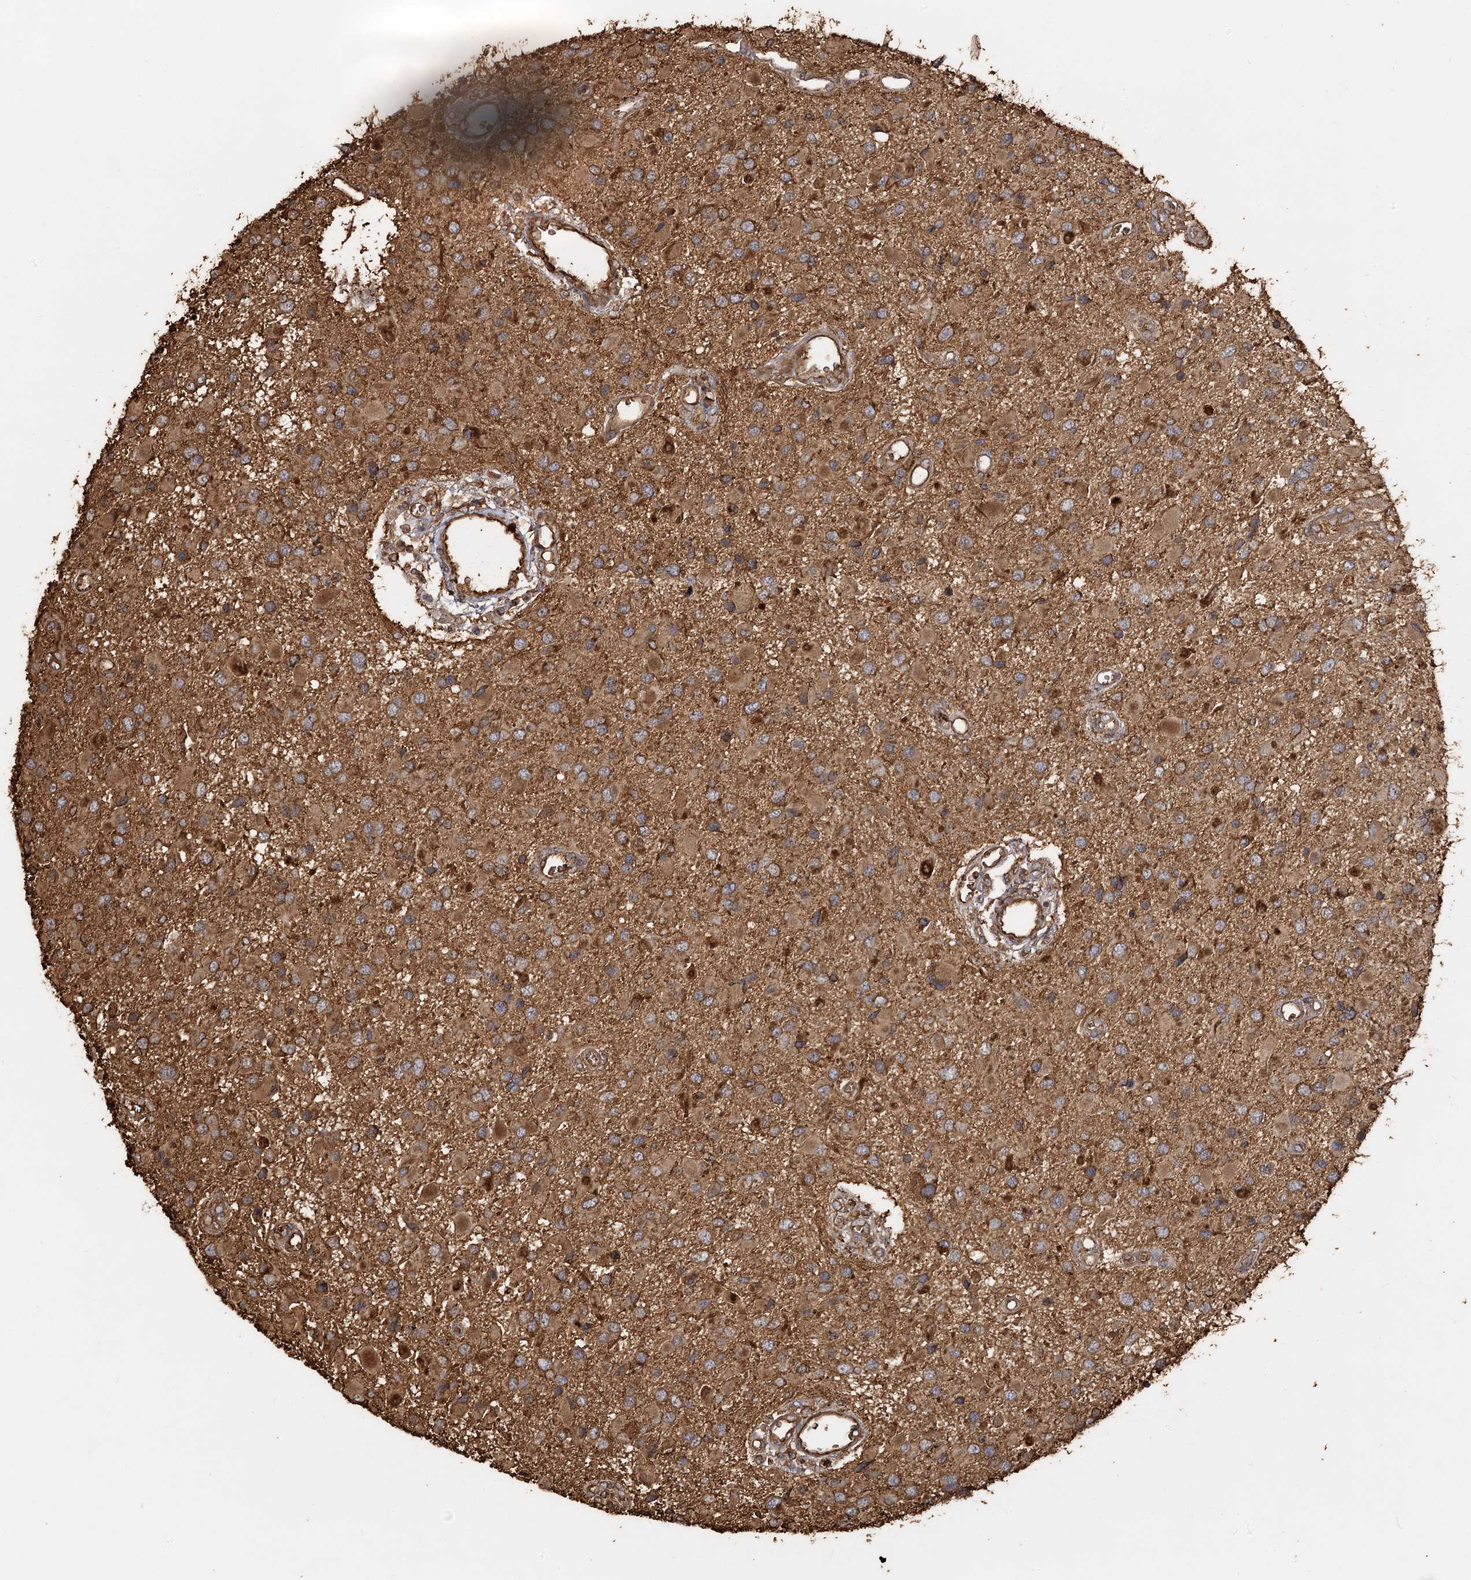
{"staining": {"intensity": "moderate", "quantity": ">75%", "location": "cytoplasmic/membranous"}, "tissue": "glioma", "cell_type": "Tumor cells", "image_type": "cancer", "snomed": [{"axis": "morphology", "description": "Glioma, malignant, High grade"}, {"axis": "topography", "description": "Brain"}], "caption": "Brown immunohistochemical staining in human malignant glioma (high-grade) exhibits moderate cytoplasmic/membranous staining in about >75% of tumor cells. The staining was performed using DAB to visualize the protein expression in brown, while the nuclei were stained in blue with hematoxylin (Magnification: 20x).", "gene": "PIK3C2A", "patient": {"sex": "male", "age": 53}}